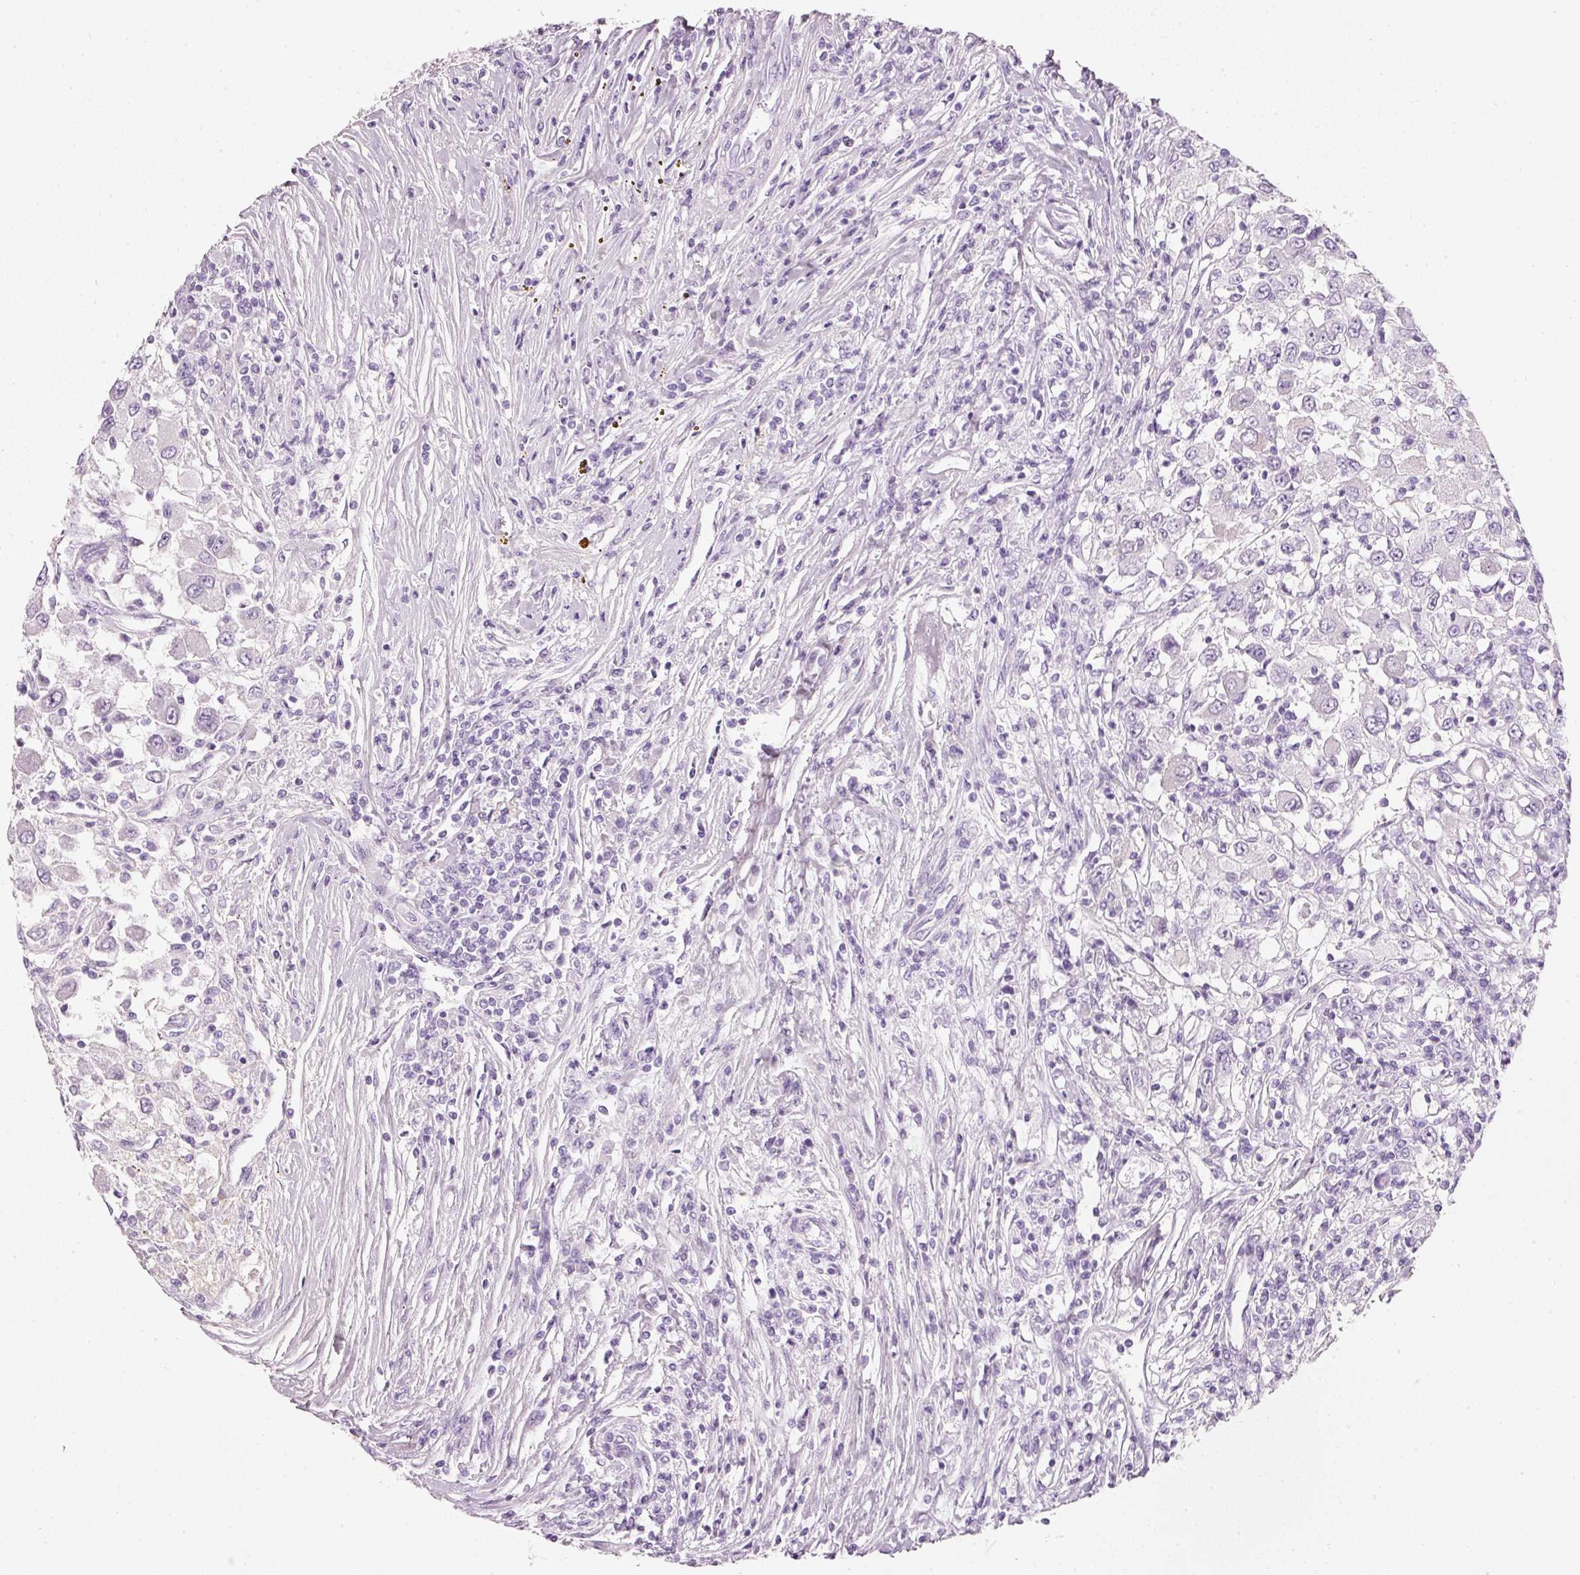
{"staining": {"intensity": "negative", "quantity": "none", "location": "none"}, "tissue": "renal cancer", "cell_type": "Tumor cells", "image_type": "cancer", "snomed": [{"axis": "morphology", "description": "Adenocarcinoma, NOS"}, {"axis": "topography", "description": "Kidney"}], "caption": "Protein analysis of renal cancer (adenocarcinoma) shows no significant staining in tumor cells.", "gene": "PDXDC1", "patient": {"sex": "female", "age": 67}}